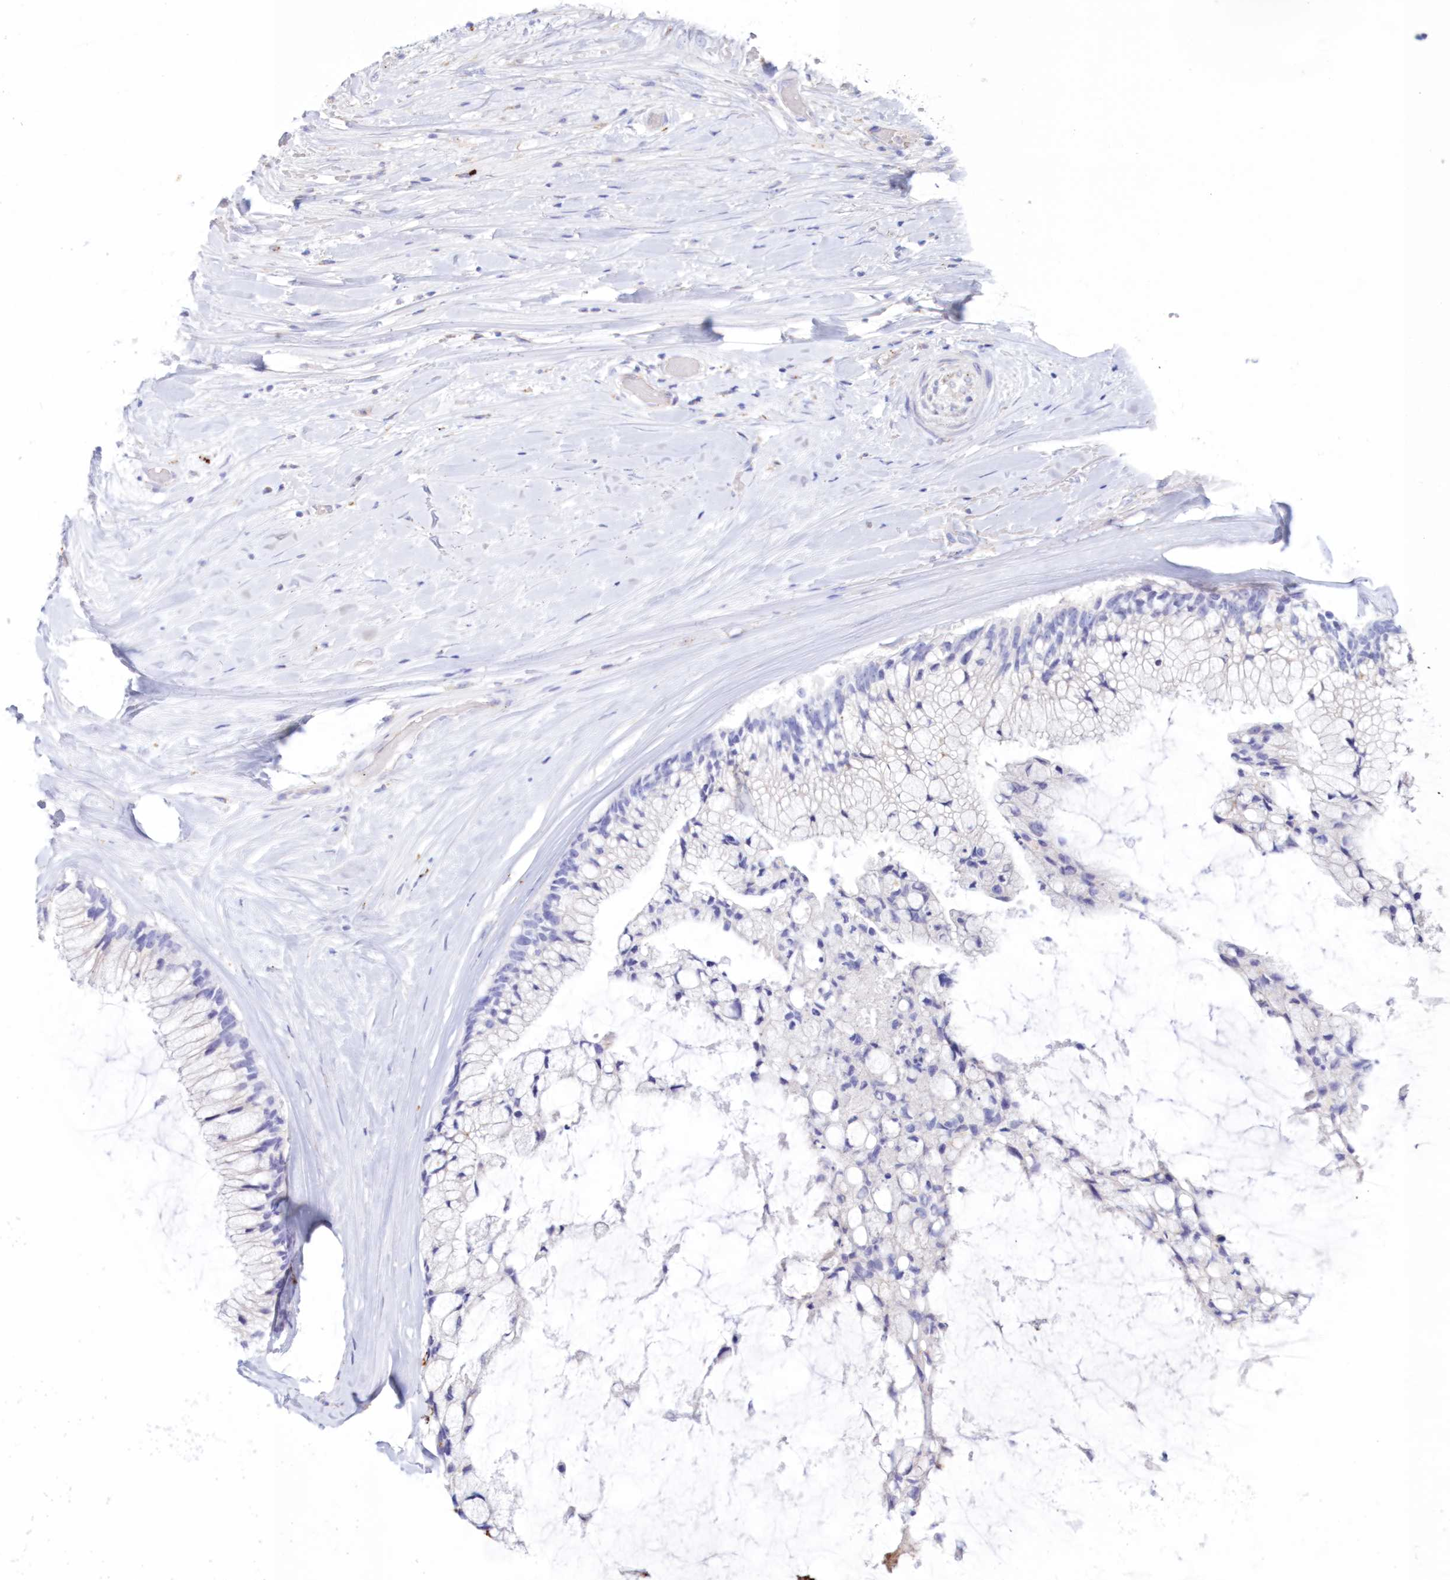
{"staining": {"intensity": "negative", "quantity": "none", "location": "none"}, "tissue": "ovarian cancer", "cell_type": "Tumor cells", "image_type": "cancer", "snomed": [{"axis": "morphology", "description": "Cystadenocarcinoma, mucinous, NOS"}, {"axis": "topography", "description": "Ovary"}], "caption": "A histopathology image of human ovarian cancer is negative for staining in tumor cells.", "gene": "TPP1", "patient": {"sex": "female", "age": 39}}